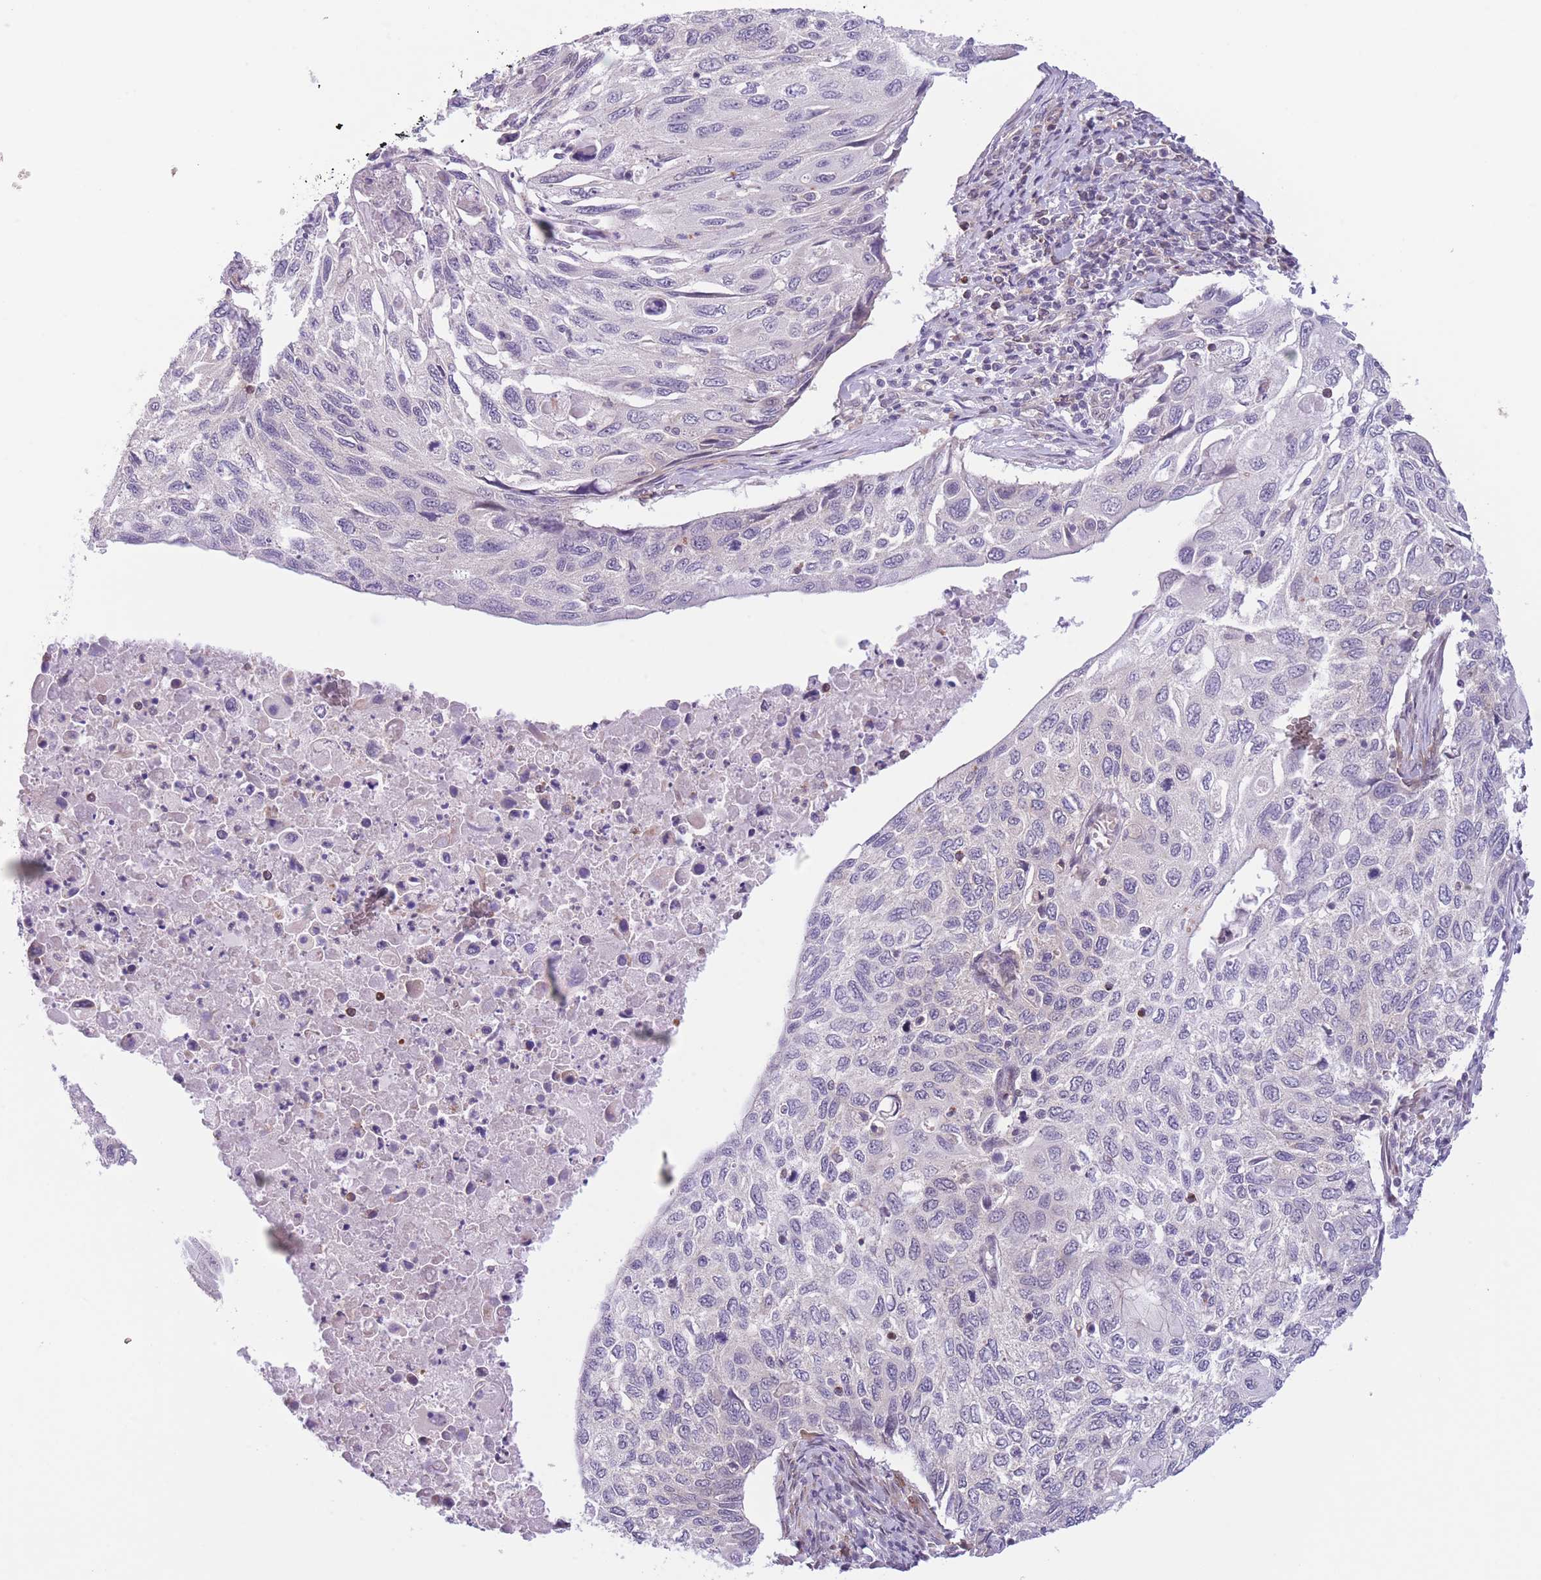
{"staining": {"intensity": "negative", "quantity": "none", "location": "none"}, "tissue": "cervical cancer", "cell_type": "Tumor cells", "image_type": "cancer", "snomed": [{"axis": "morphology", "description": "Squamous cell carcinoma, NOS"}, {"axis": "topography", "description": "Cervix"}], "caption": "This photomicrograph is of cervical squamous cell carcinoma stained with IHC to label a protein in brown with the nuclei are counter-stained blue. There is no staining in tumor cells. (DAB immunohistochemistry (IHC) with hematoxylin counter stain).", "gene": "C9orf152", "patient": {"sex": "female", "age": 70}}